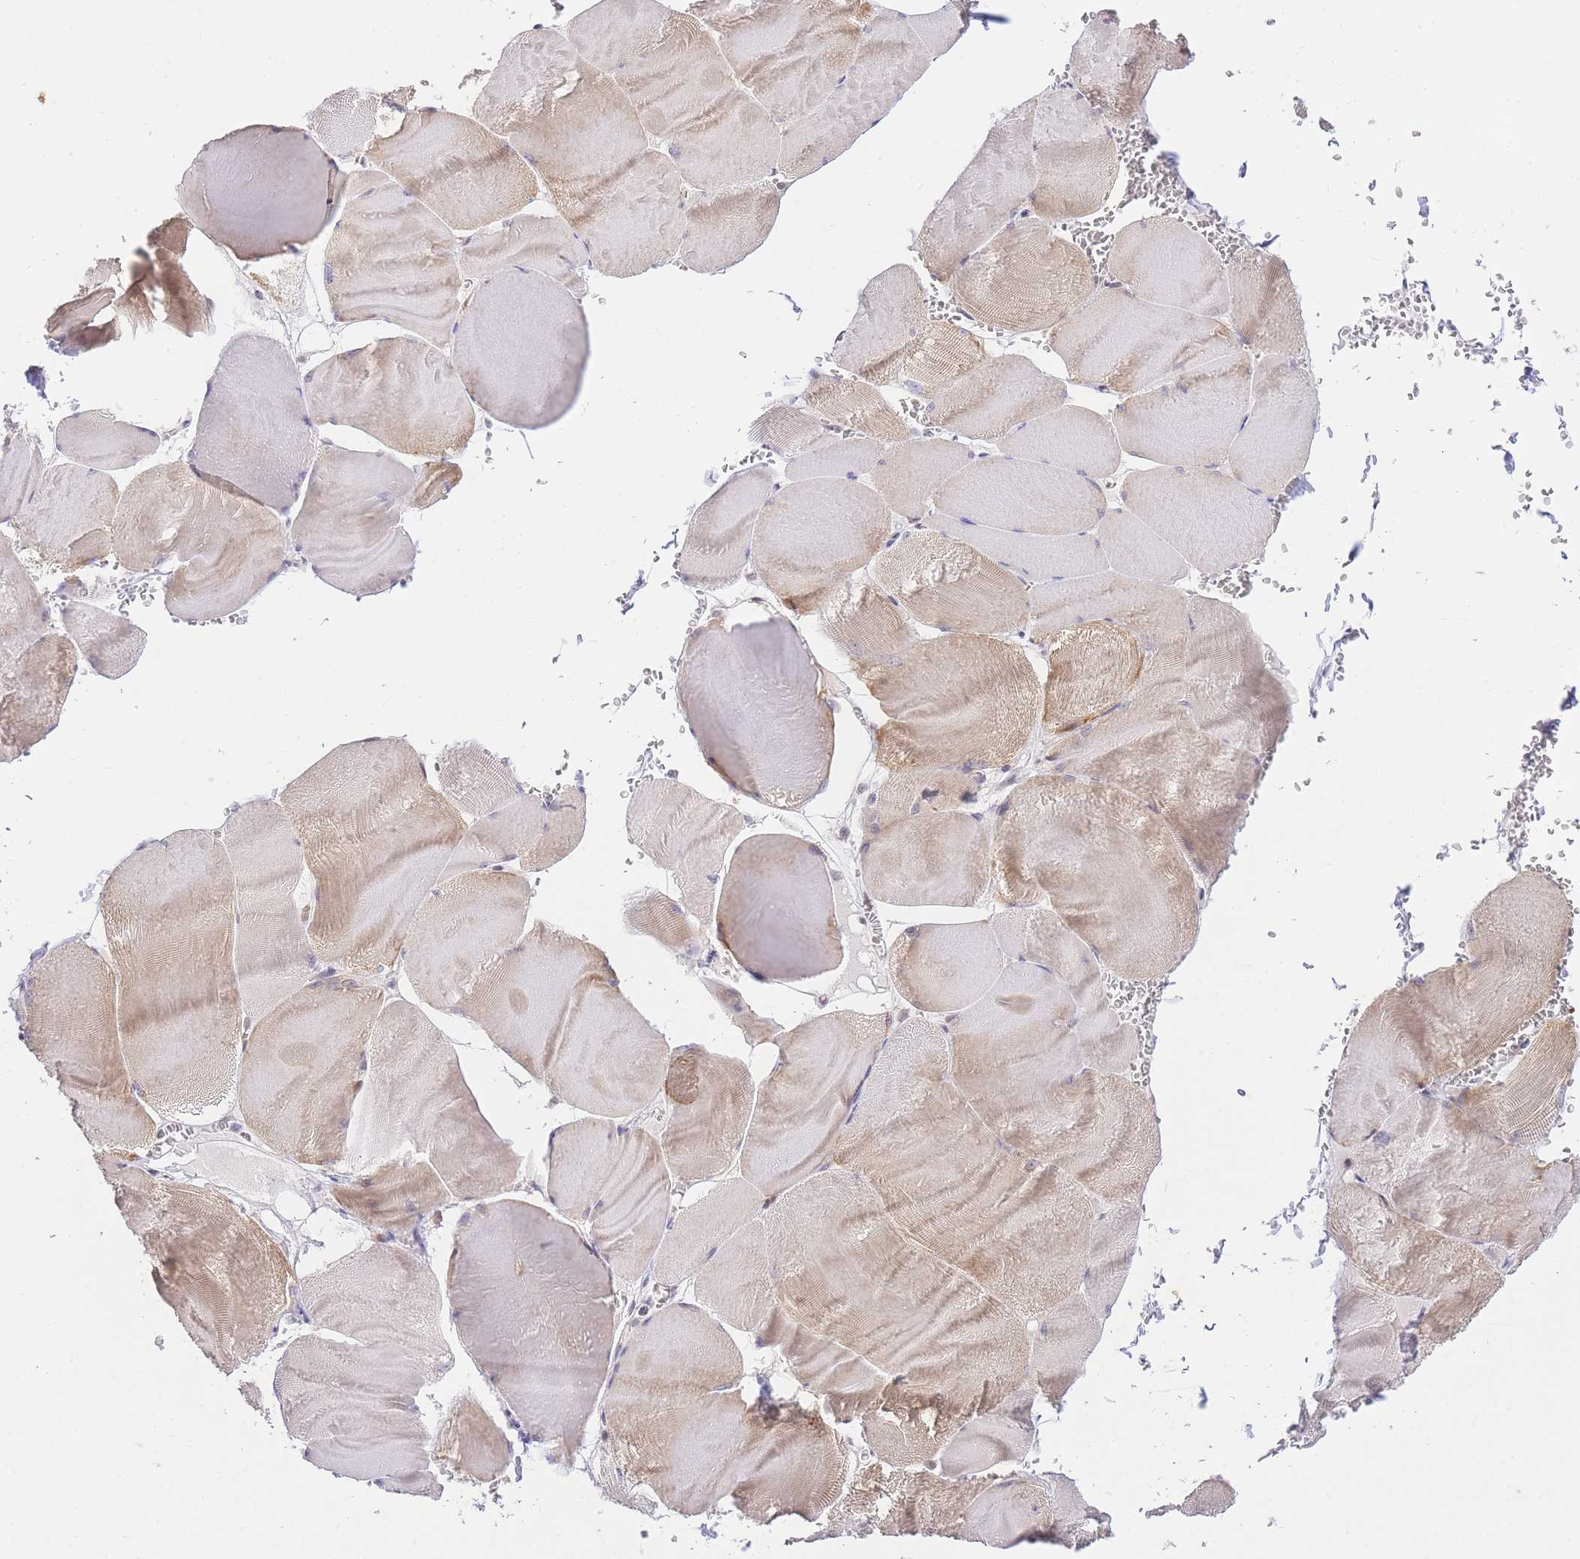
{"staining": {"intensity": "moderate", "quantity": "25%-75%", "location": "cytoplasmic/membranous"}, "tissue": "skeletal muscle", "cell_type": "Myocytes", "image_type": "normal", "snomed": [{"axis": "morphology", "description": "Normal tissue, NOS"}, {"axis": "morphology", "description": "Basal cell carcinoma"}, {"axis": "topography", "description": "Skeletal muscle"}], "caption": "An IHC histopathology image of normal tissue is shown. Protein staining in brown highlights moderate cytoplasmic/membranous positivity in skeletal muscle within myocytes.", "gene": "UBXN7", "patient": {"sex": "female", "age": 64}}